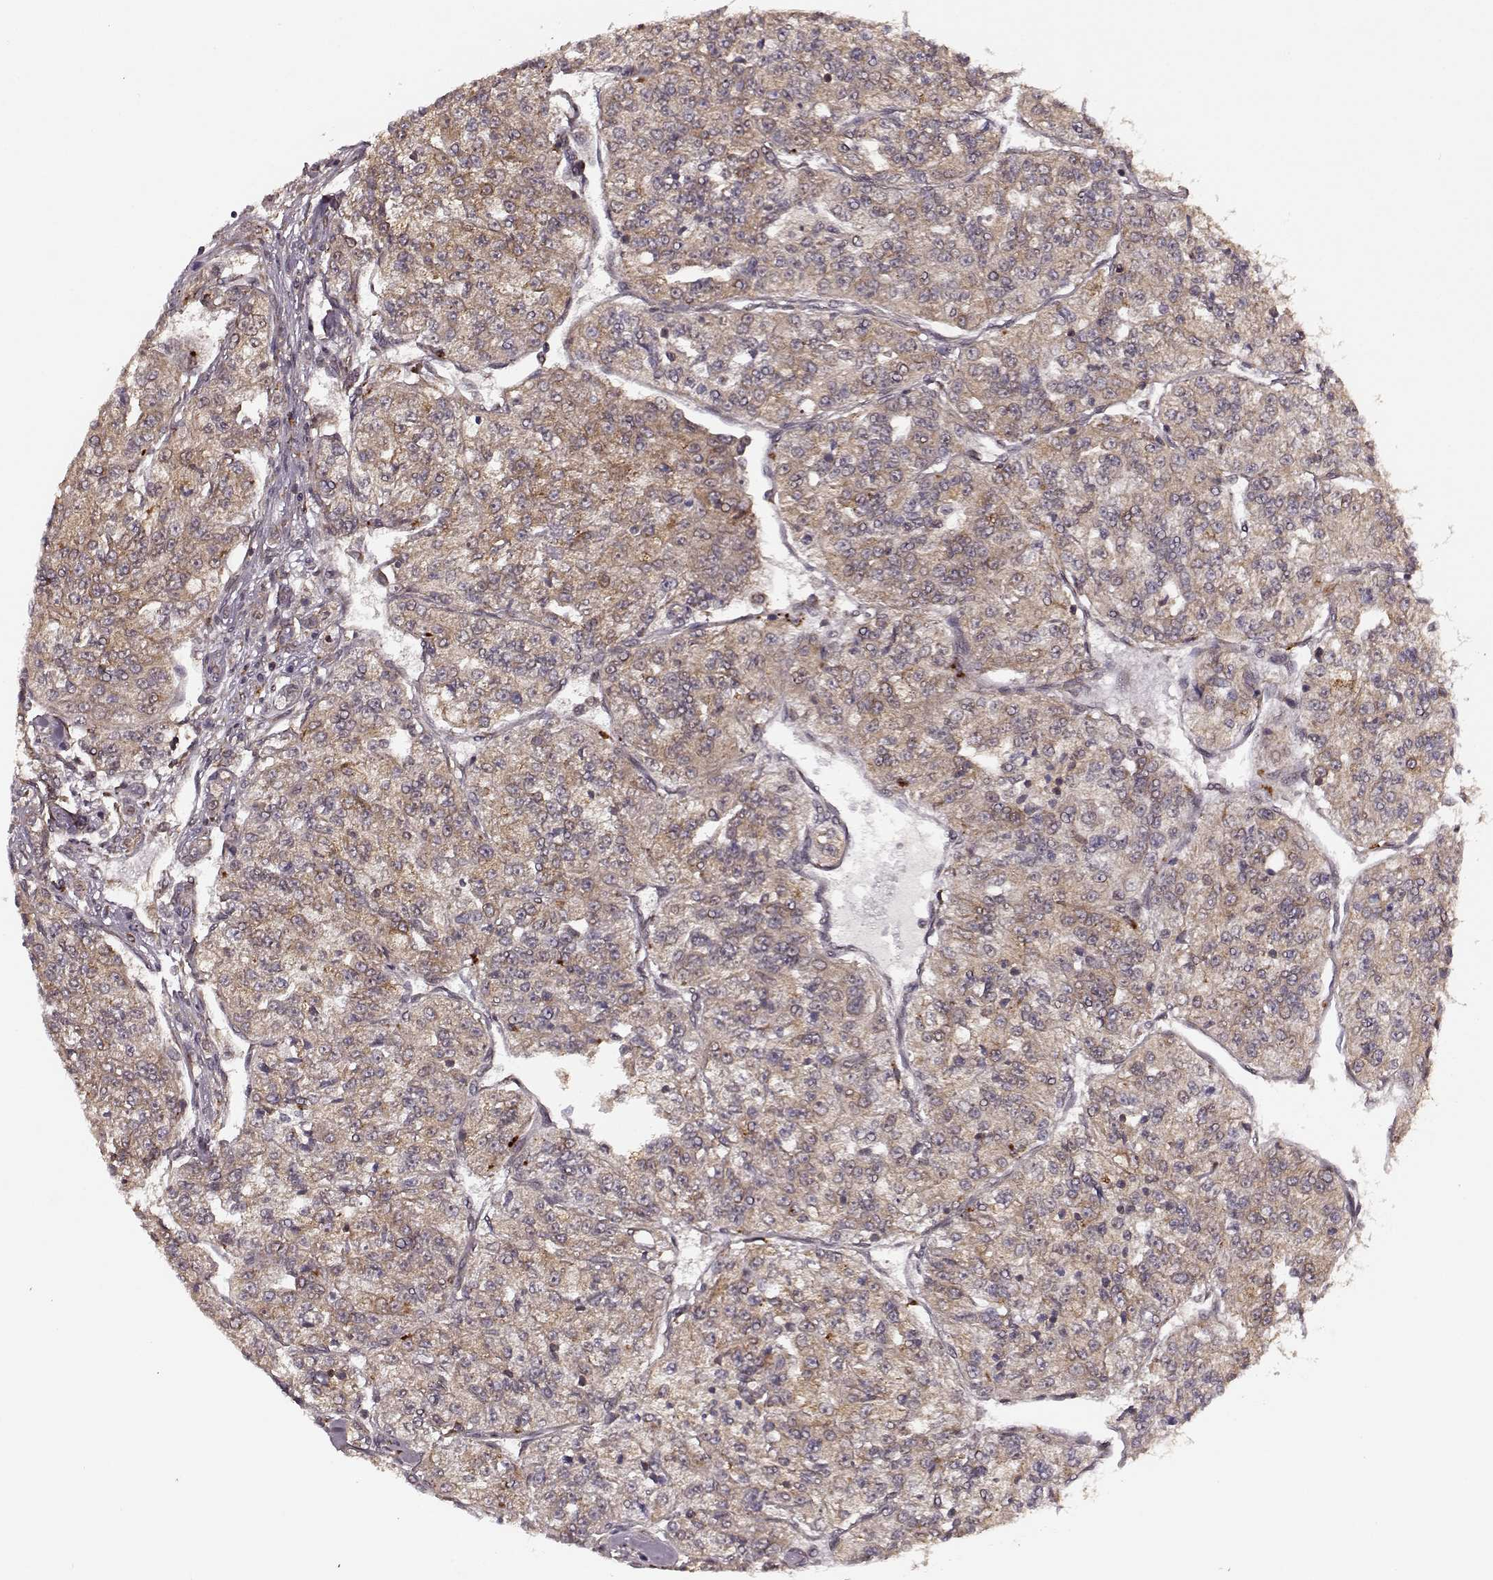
{"staining": {"intensity": "weak", "quantity": ">75%", "location": "cytoplasmic/membranous"}, "tissue": "renal cancer", "cell_type": "Tumor cells", "image_type": "cancer", "snomed": [{"axis": "morphology", "description": "Adenocarcinoma, NOS"}, {"axis": "topography", "description": "Kidney"}], "caption": "High-power microscopy captured an immunohistochemistry (IHC) micrograph of adenocarcinoma (renal), revealing weak cytoplasmic/membranous expression in approximately >75% of tumor cells.", "gene": "YIPF5", "patient": {"sex": "female", "age": 63}}